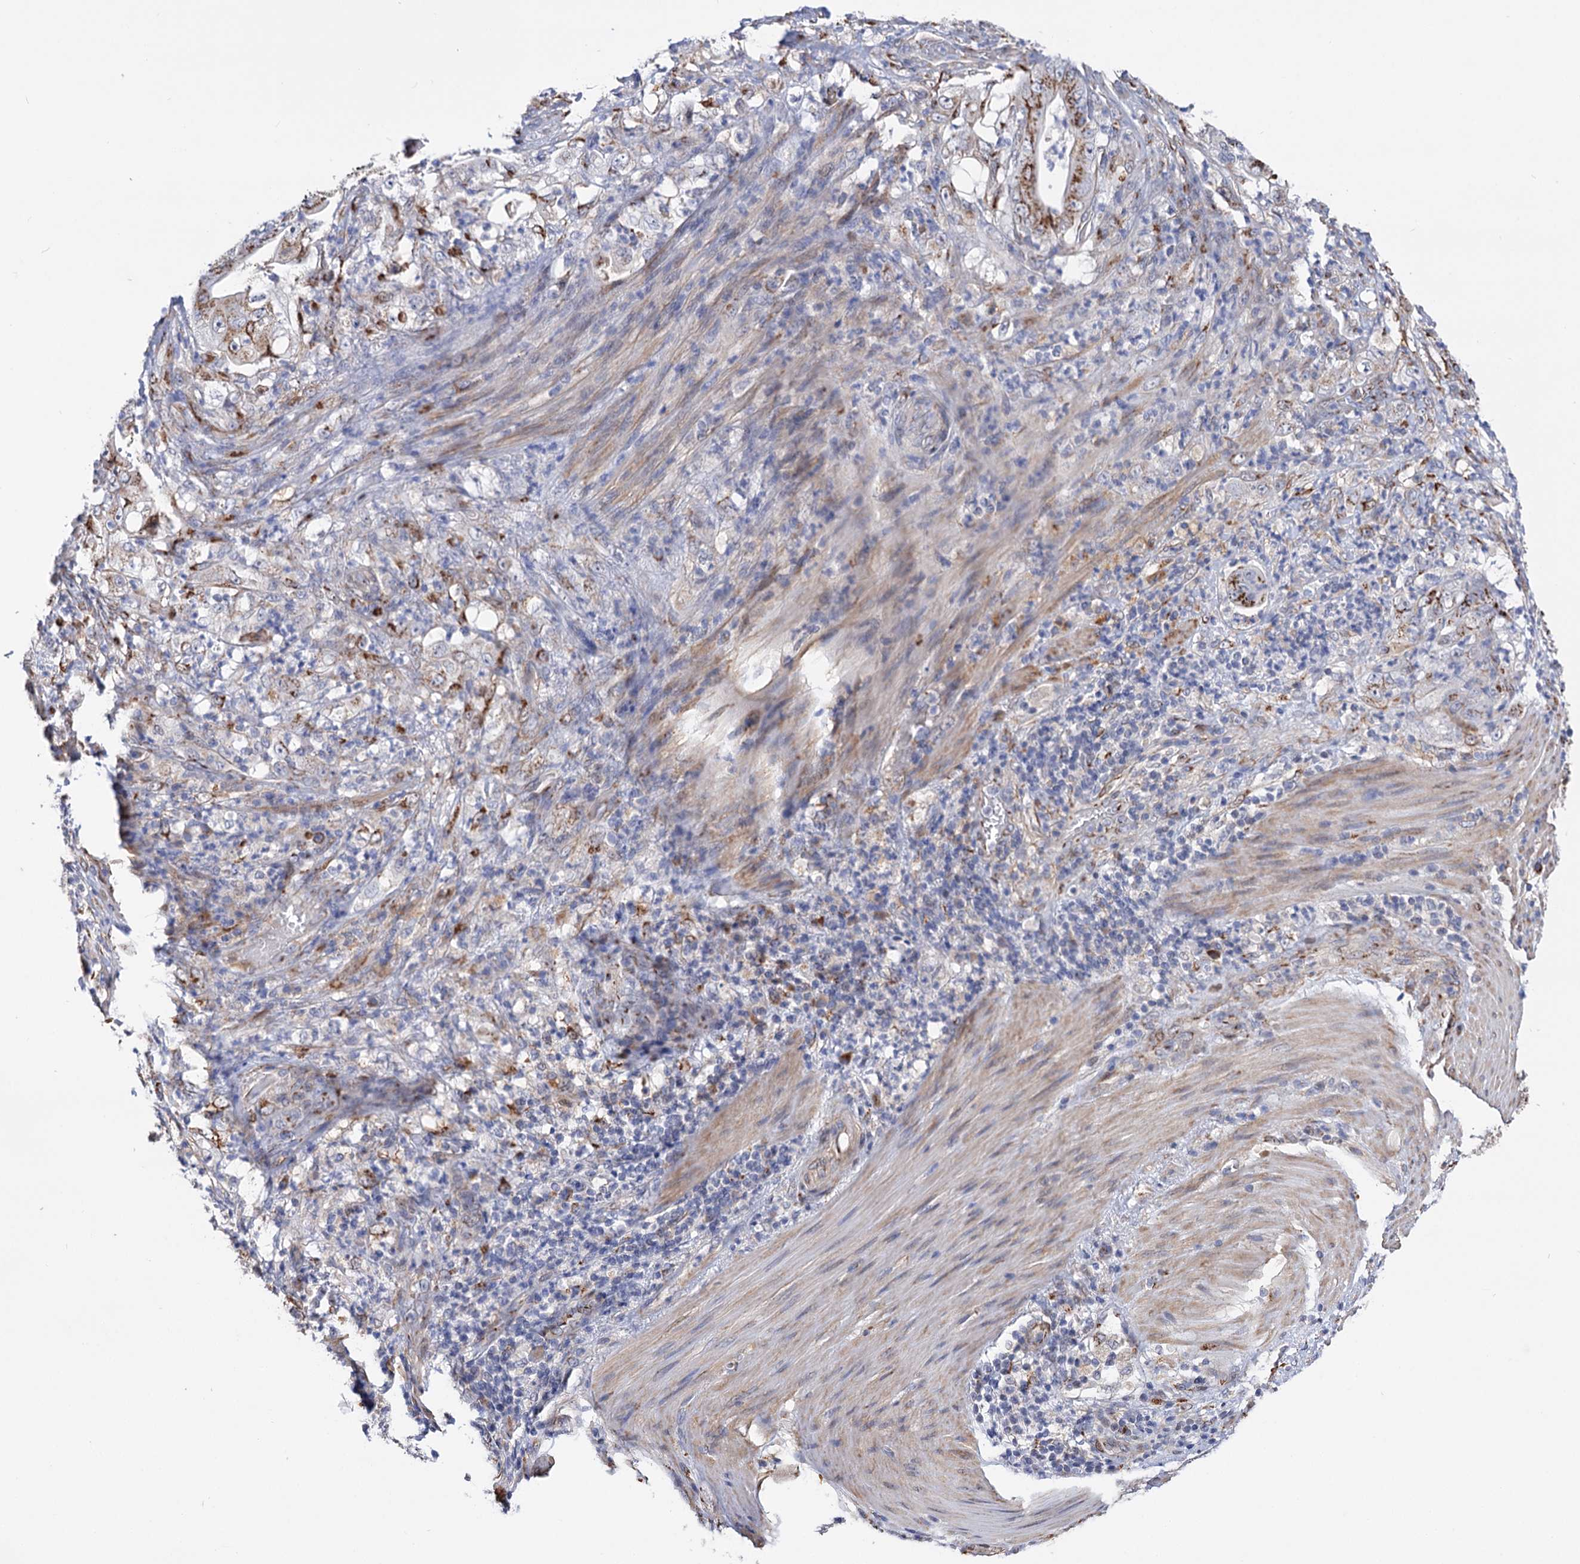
{"staining": {"intensity": "strong", "quantity": "25%-75%", "location": "cytoplasmic/membranous"}, "tissue": "stomach cancer", "cell_type": "Tumor cells", "image_type": "cancer", "snomed": [{"axis": "morphology", "description": "Adenocarcinoma, NOS"}, {"axis": "topography", "description": "Stomach"}], "caption": "Protein analysis of stomach adenocarcinoma tissue demonstrates strong cytoplasmic/membranous staining in about 25%-75% of tumor cells.", "gene": "C11orf96", "patient": {"sex": "female", "age": 73}}